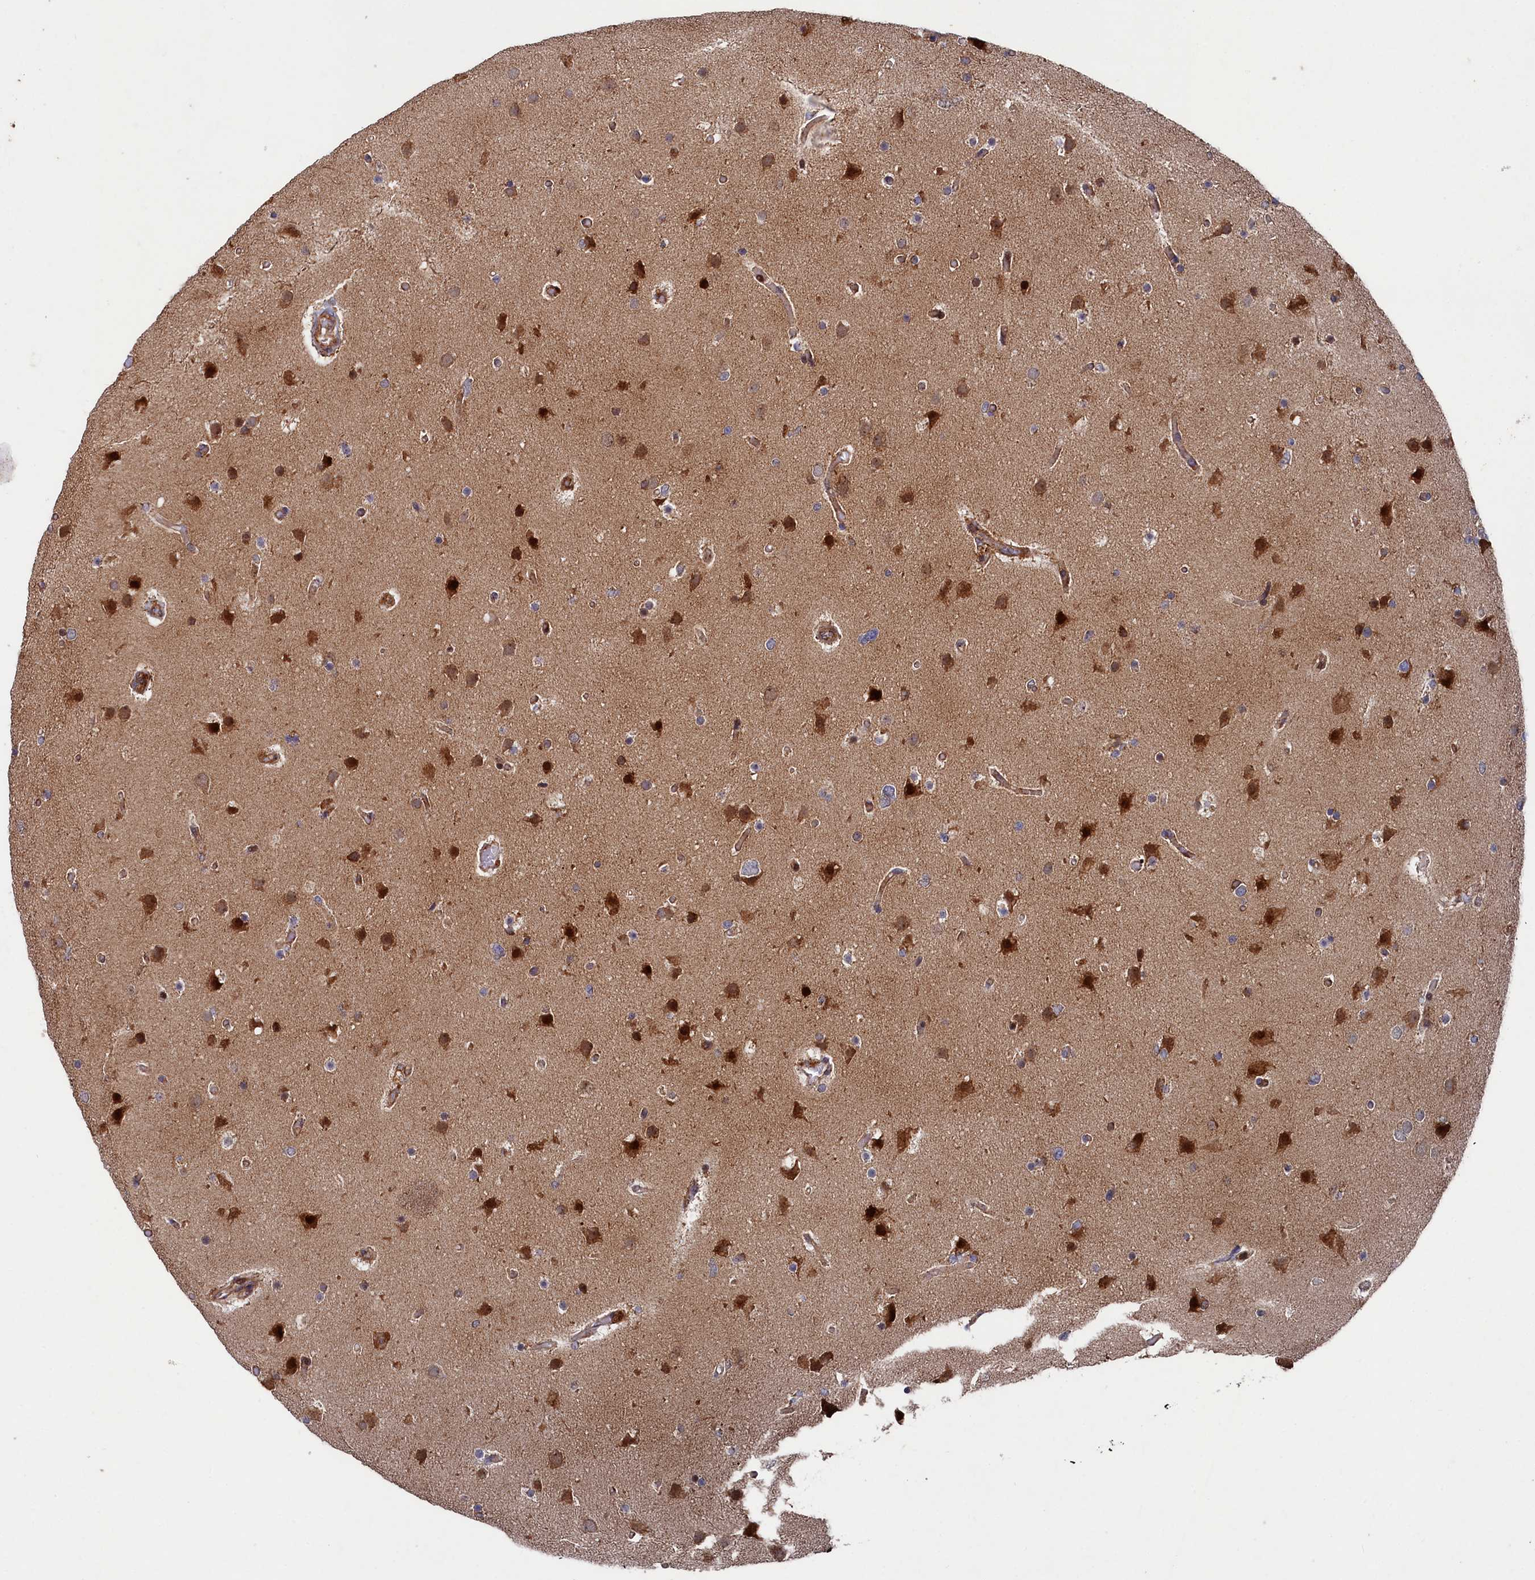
{"staining": {"intensity": "moderate", "quantity": "<25%", "location": "cytoplasmic/membranous"}, "tissue": "glioma", "cell_type": "Tumor cells", "image_type": "cancer", "snomed": [{"axis": "morphology", "description": "Glioma, malignant, High grade"}, {"axis": "topography", "description": "Cerebral cortex"}], "caption": "A histopathology image showing moderate cytoplasmic/membranous expression in about <25% of tumor cells in malignant high-grade glioma, as visualized by brown immunohistochemical staining.", "gene": "SUPV3L1", "patient": {"sex": "female", "age": 36}}